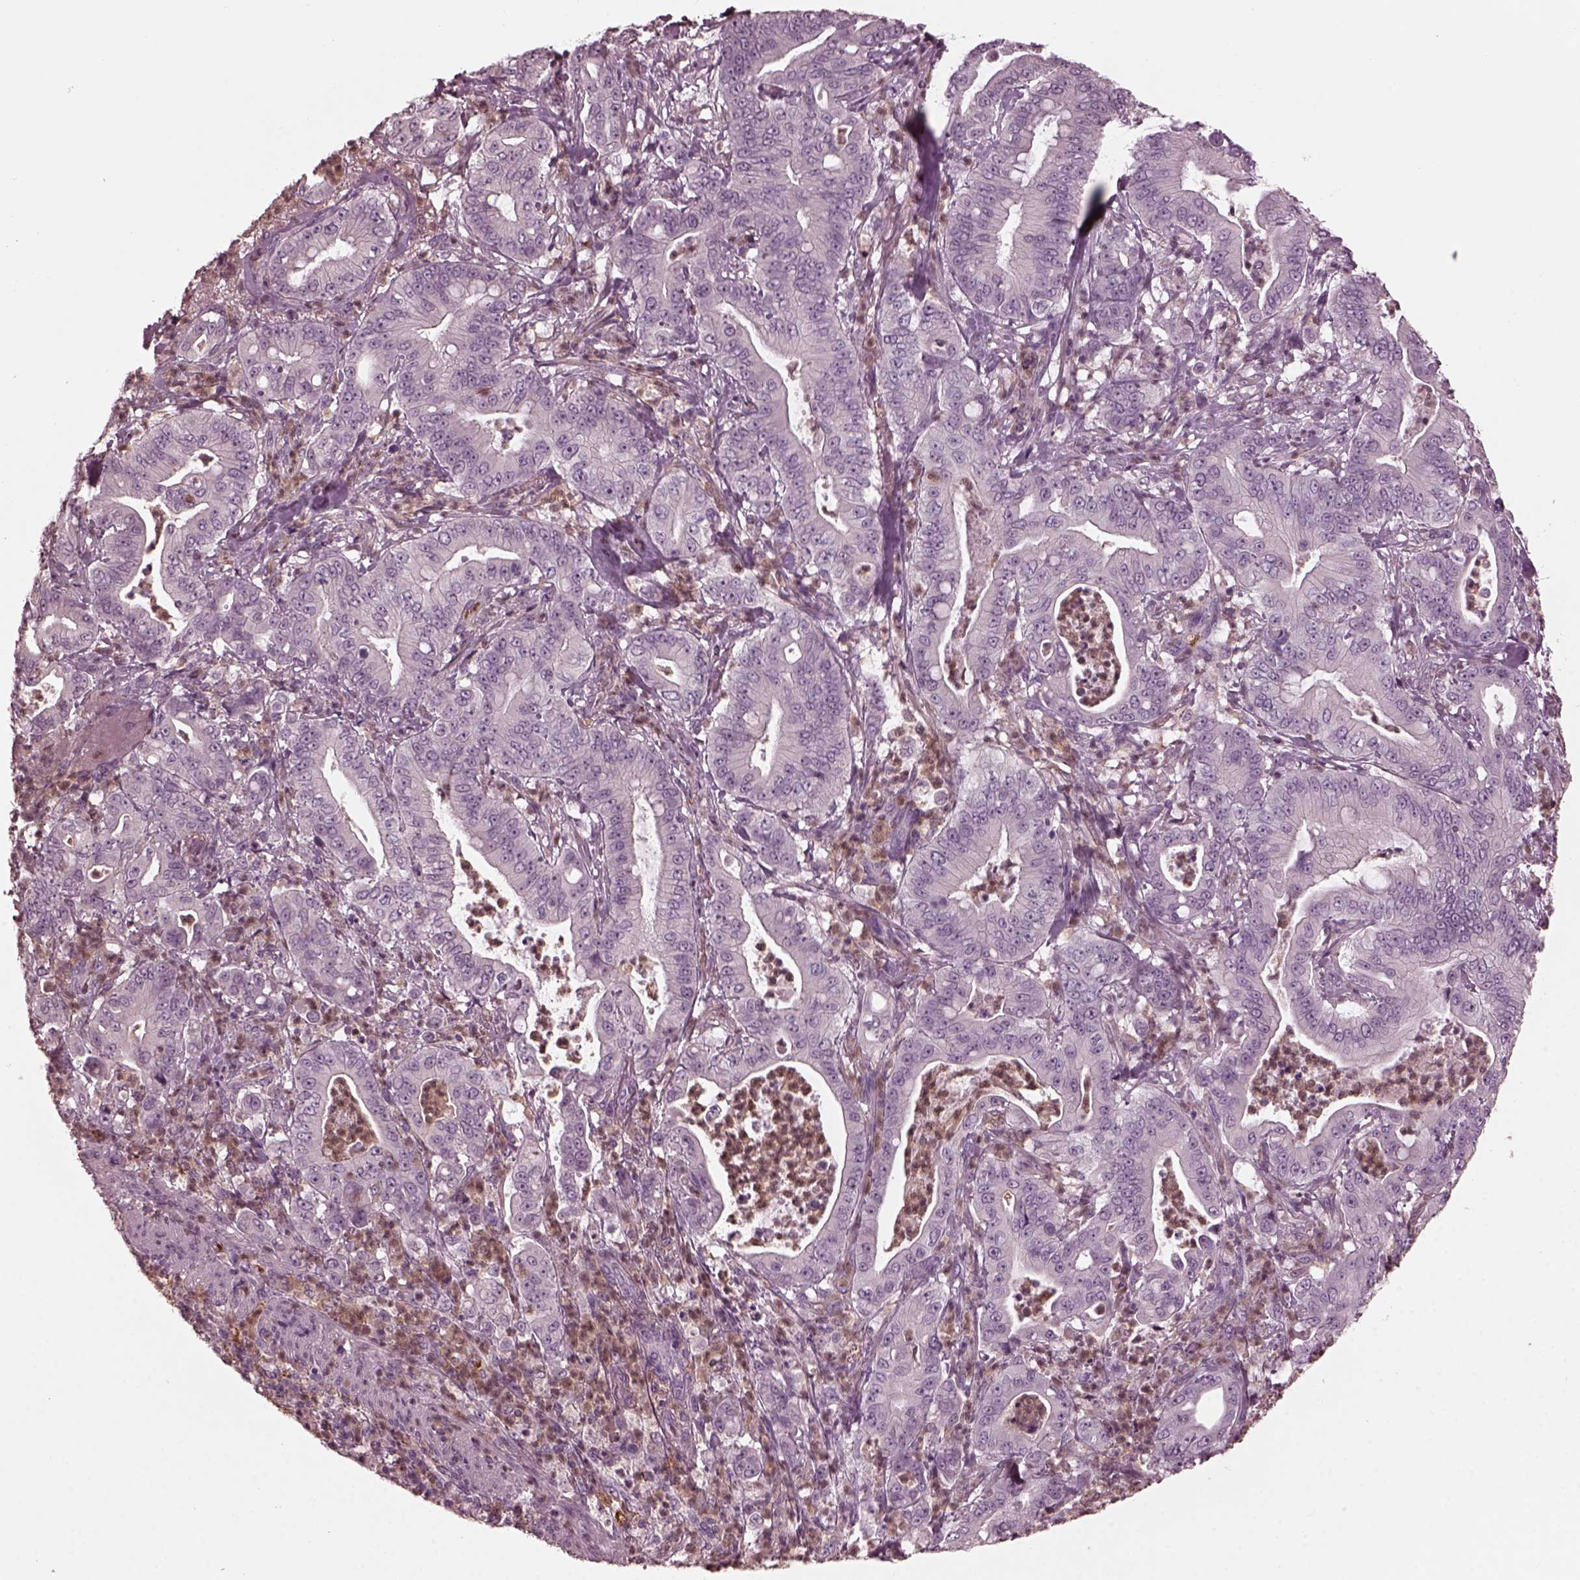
{"staining": {"intensity": "negative", "quantity": "none", "location": "none"}, "tissue": "pancreatic cancer", "cell_type": "Tumor cells", "image_type": "cancer", "snomed": [{"axis": "morphology", "description": "Adenocarcinoma, NOS"}, {"axis": "topography", "description": "Pancreas"}], "caption": "Immunohistochemistry (IHC) image of human pancreatic adenocarcinoma stained for a protein (brown), which shows no expression in tumor cells.", "gene": "PSTPIP2", "patient": {"sex": "male", "age": 71}}